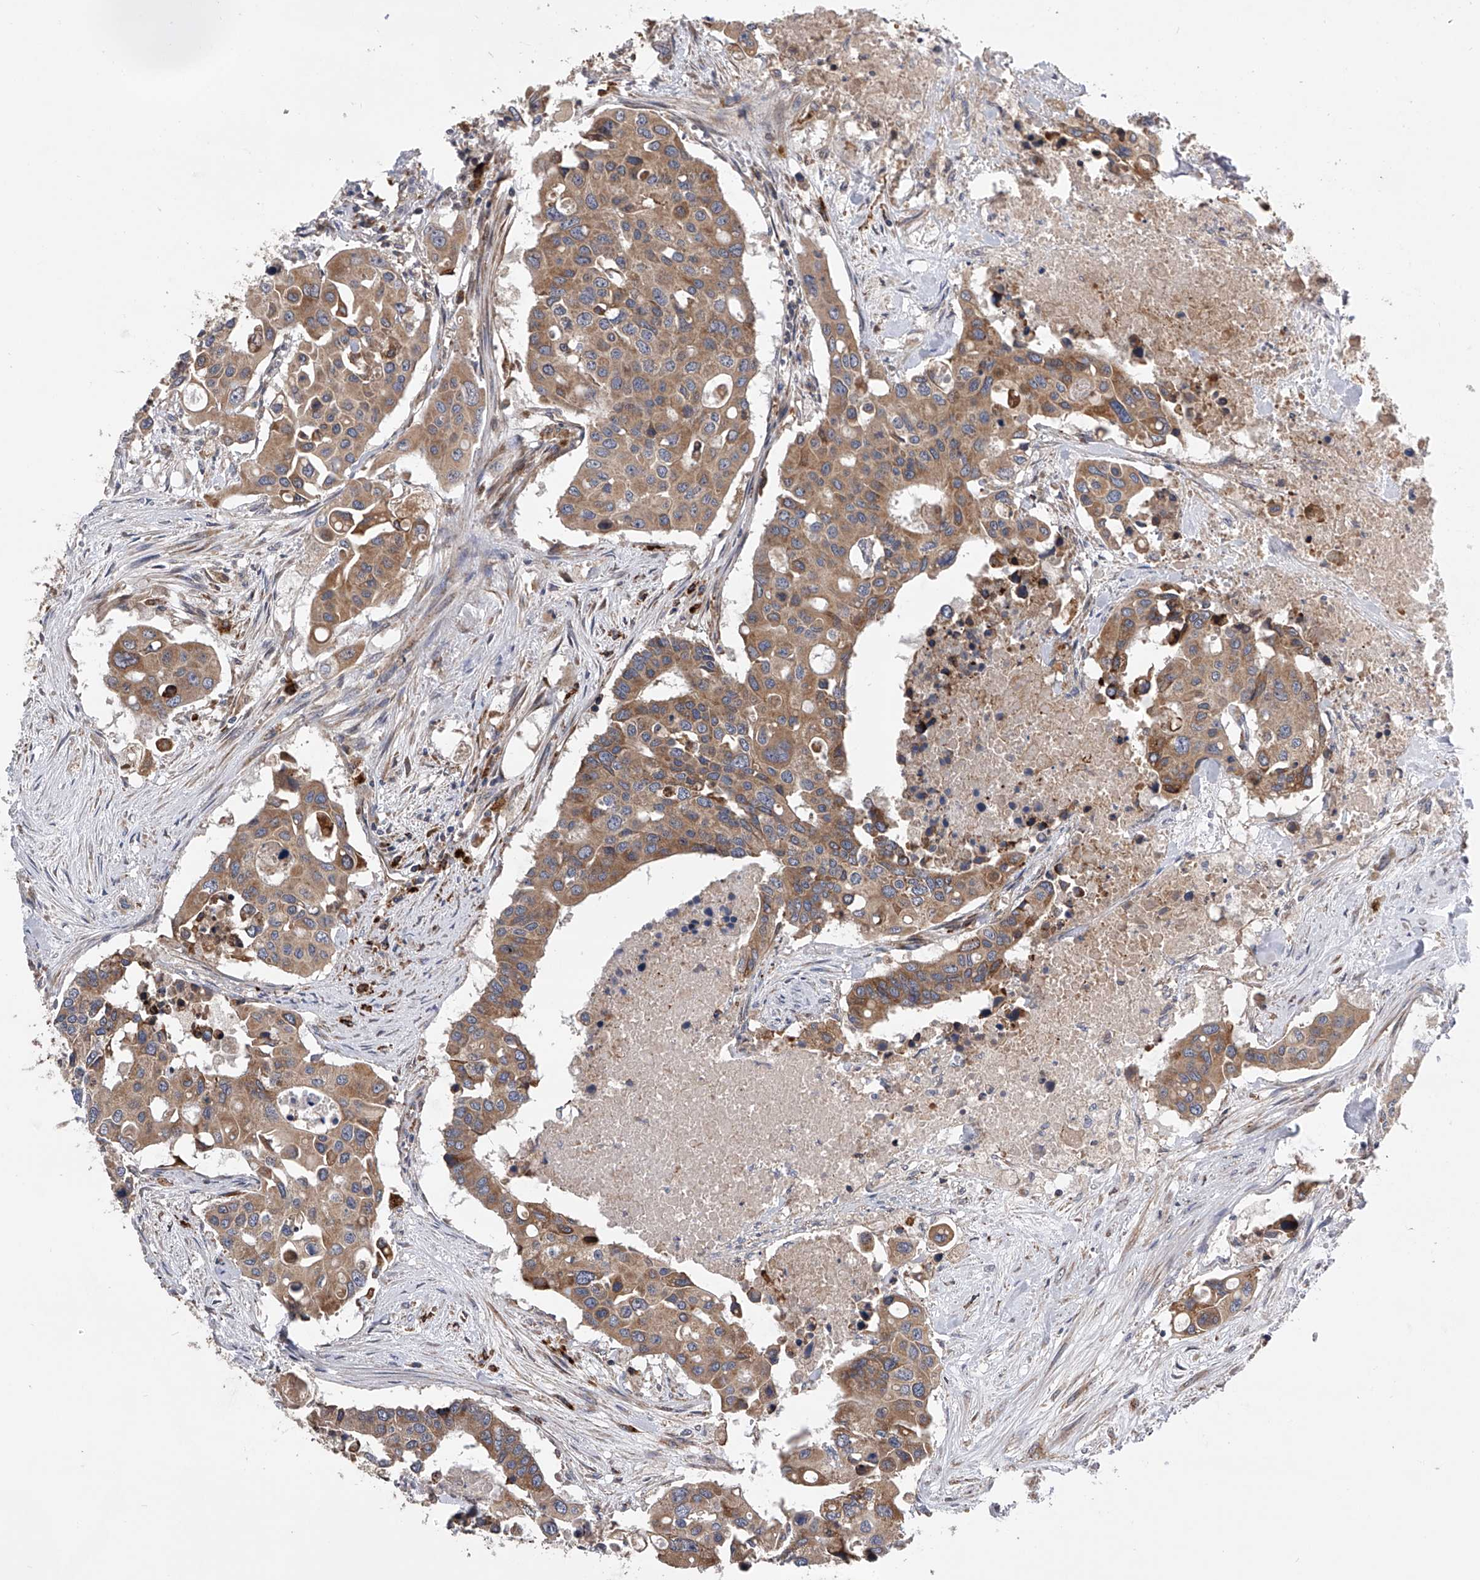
{"staining": {"intensity": "moderate", "quantity": ">75%", "location": "cytoplasmic/membranous"}, "tissue": "colorectal cancer", "cell_type": "Tumor cells", "image_type": "cancer", "snomed": [{"axis": "morphology", "description": "Adenocarcinoma, NOS"}, {"axis": "topography", "description": "Colon"}], "caption": "Protein expression analysis of human colorectal cancer reveals moderate cytoplasmic/membranous staining in about >75% of tumor cells.", "gene": "SPOCK1", "patient": {"sex": "male", "age": 77}}